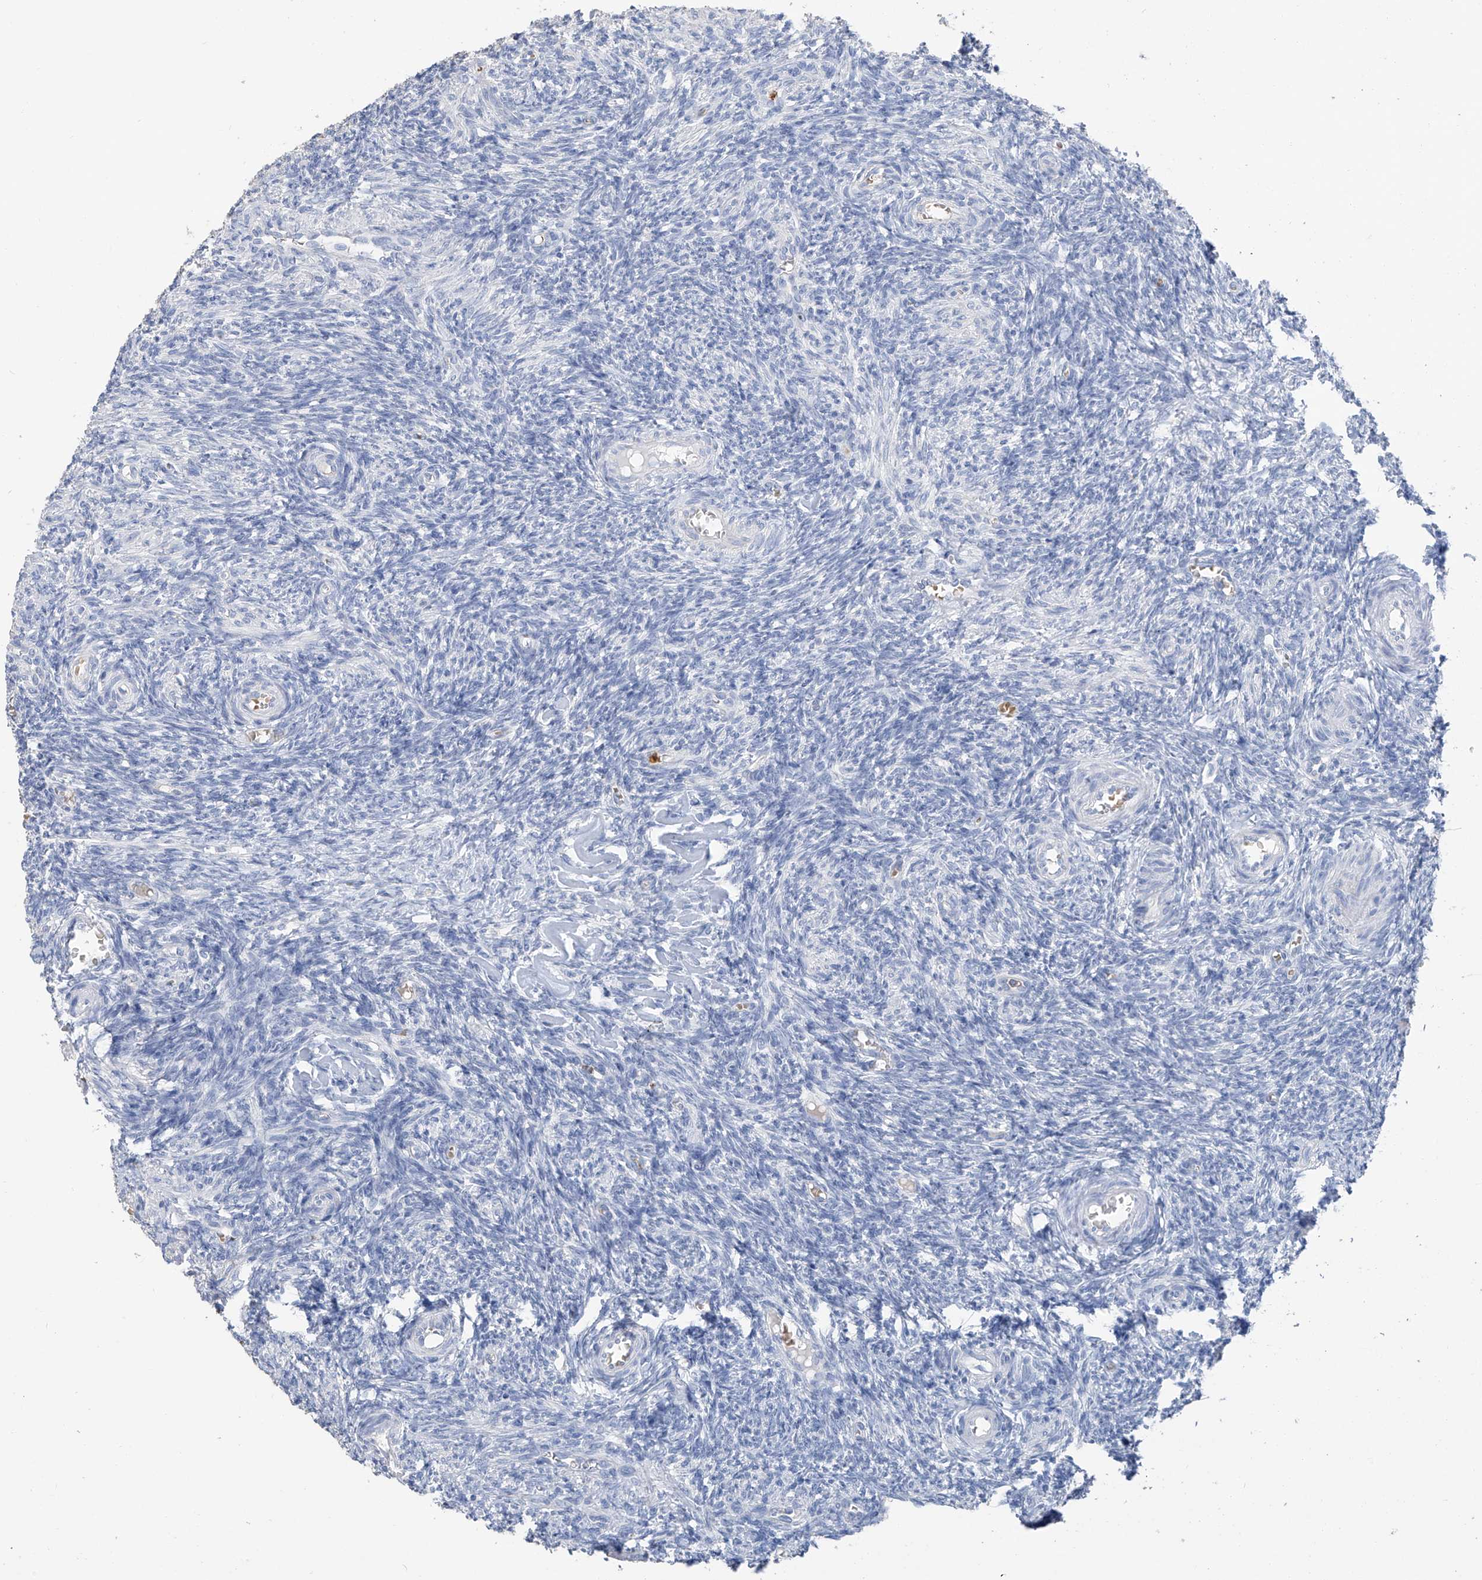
{"staining": {"intensity": "negative", "quantity": "none", "location": "none"}, "tissue": "ovary", "cell_type": "Ovarian stroma cells", "image_type": "normal", "snomed": [{"axis": "morphology", "description": "Normal tissue, NOS"}, {"axis": "topography", "description": "Ovary"}], "caption": "Immunohistochemistry micrograph of benign ovary: ovary stained with DAB (3,3'-diaminobenzidine) shows no significant protein staining in ovarian stroma cells.", "gene": "PAFAH1B3", "patient": {"sex": "female", "age": 27}}